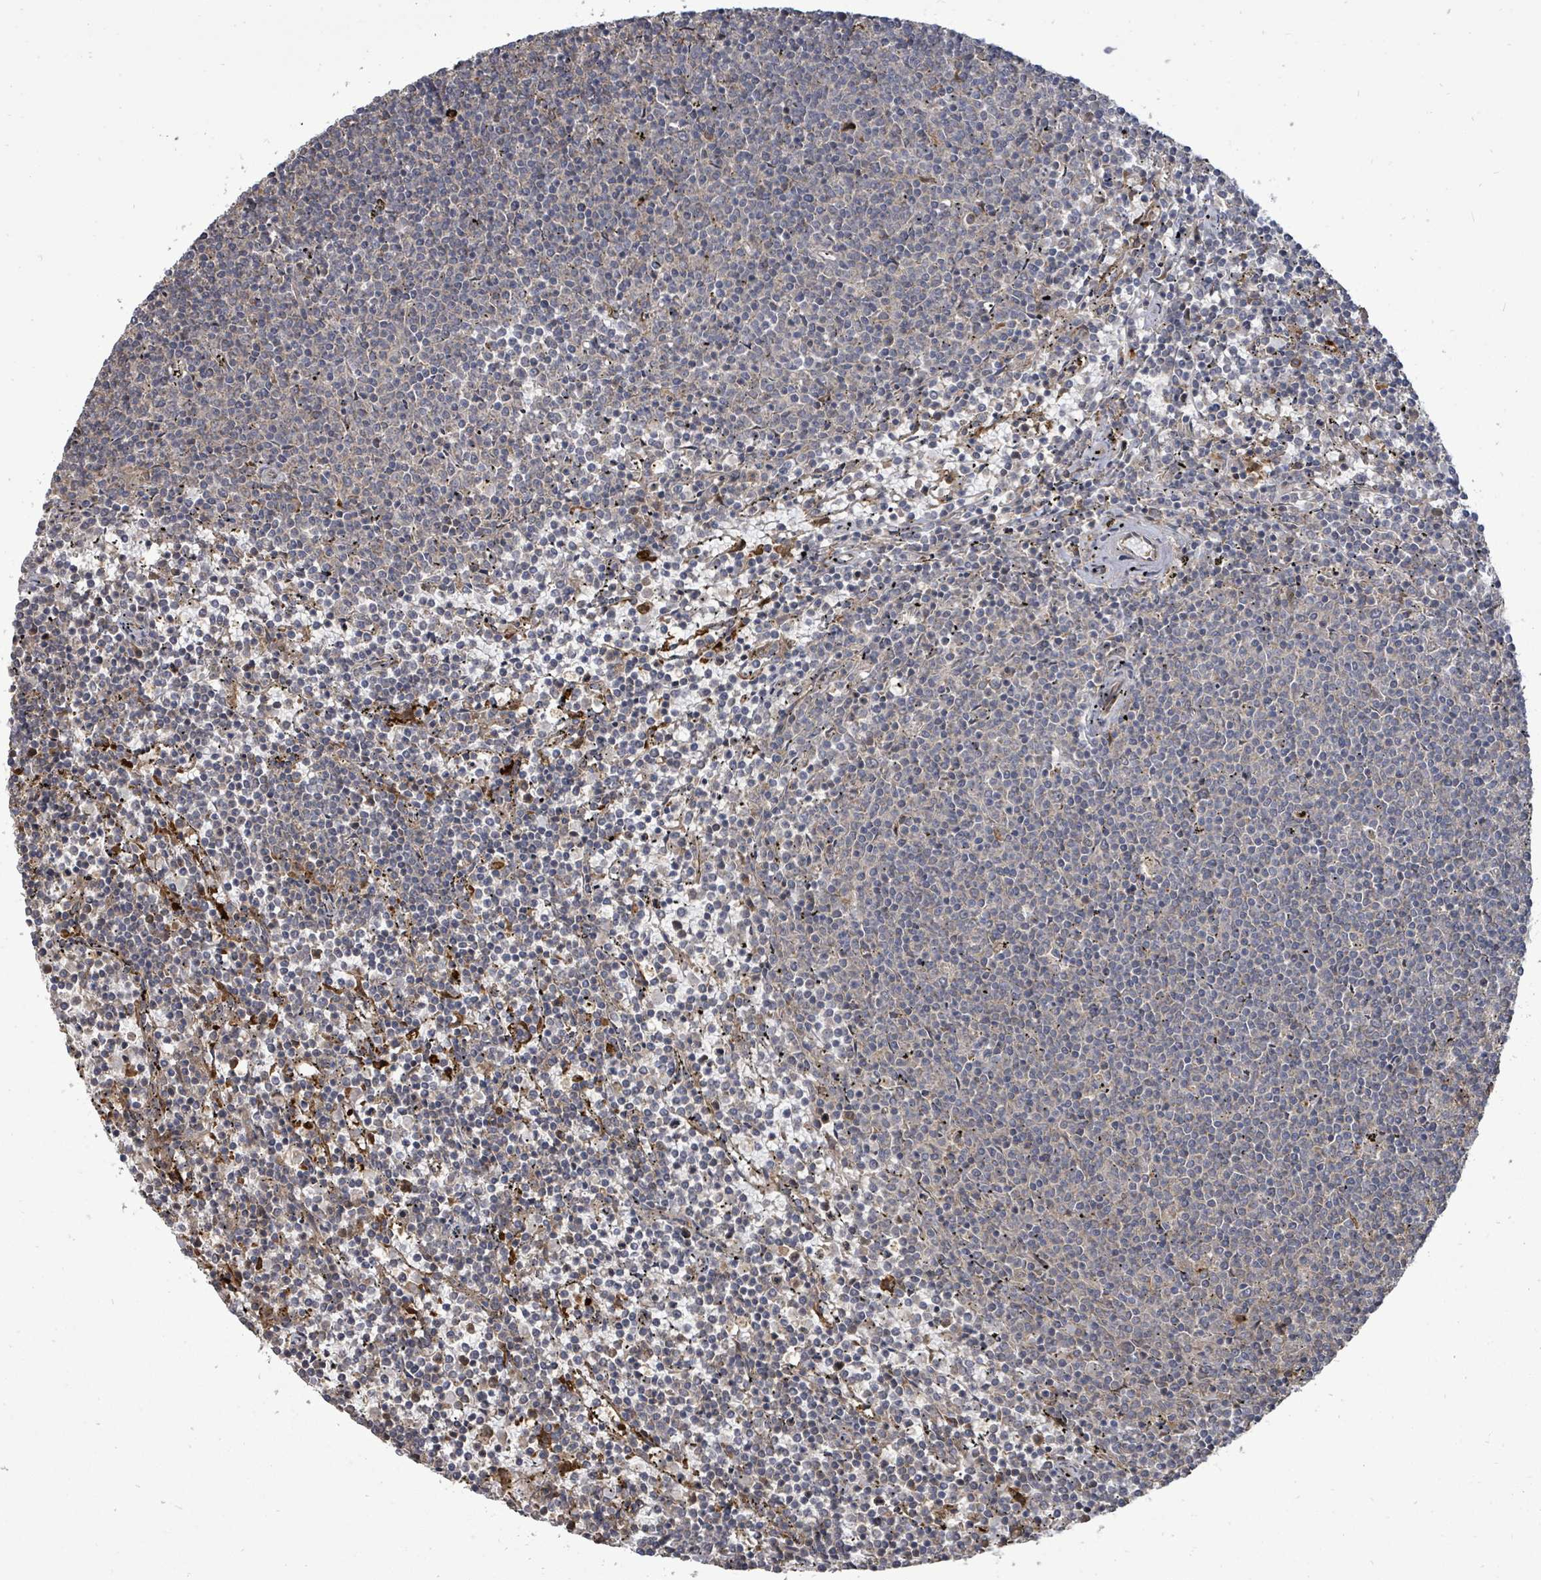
{"staining": {"intensity": "negative", "quantity": "none", "location": "none"}, "tissue": "lymphoma", "cell_type": "Tumor cells", "image_type": "cancer", "snomed": [{"axis": "morphology", "description": "Malignant lymphoma, non-Hodgkin's type, Low grade"}, {"axis": "topography", "description": "Spleen"}], "caption": "Tumor cells show no significant protein expression in malignant lymphoma, non-Hodgkin's type (low-grade). The staining is performed using DAB brown chromogen with nuclei counter-stained in using hematoxylin.", "gene": "EIF3C", "patient": {"sex": "female", "age": 50}}